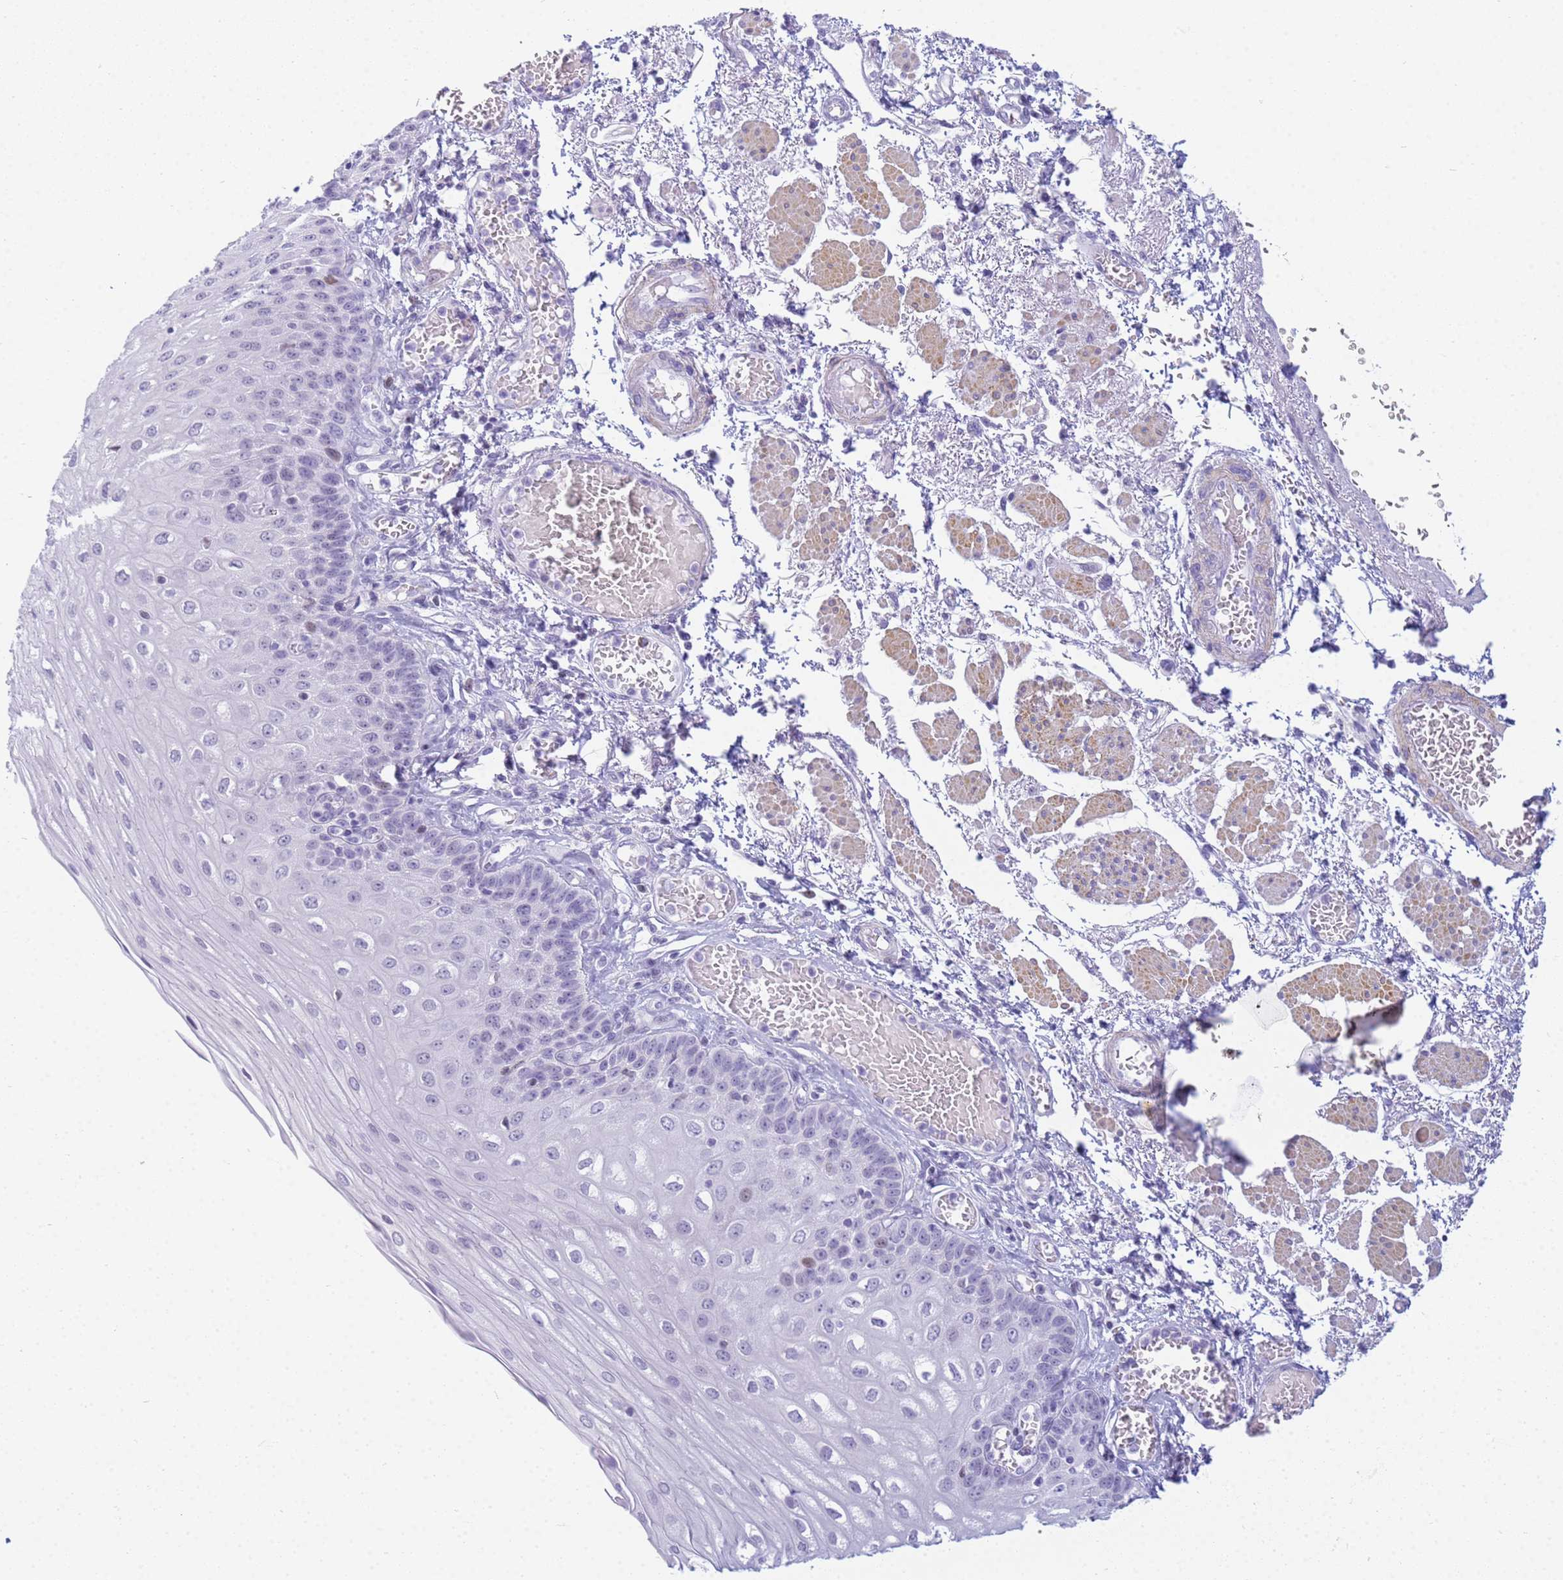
{"staining": {"intensity": "negative", "quantity": "none", "location": "none"}, "tissue": "esophagus", "cell_type": "Squamous epithelial cells", "image_type": "normal", "snomed": [{"axis": "morphology", "description": "Normal tissue, NOS"}, {"axis": "topography", "description": "Esophagus"}], "caption": "The histopathology image shows no staining of squamous epithelial cells in unremarkable esophagus.", "gene": "SNX20", "patient": {"sex": "male", "age": 81}}